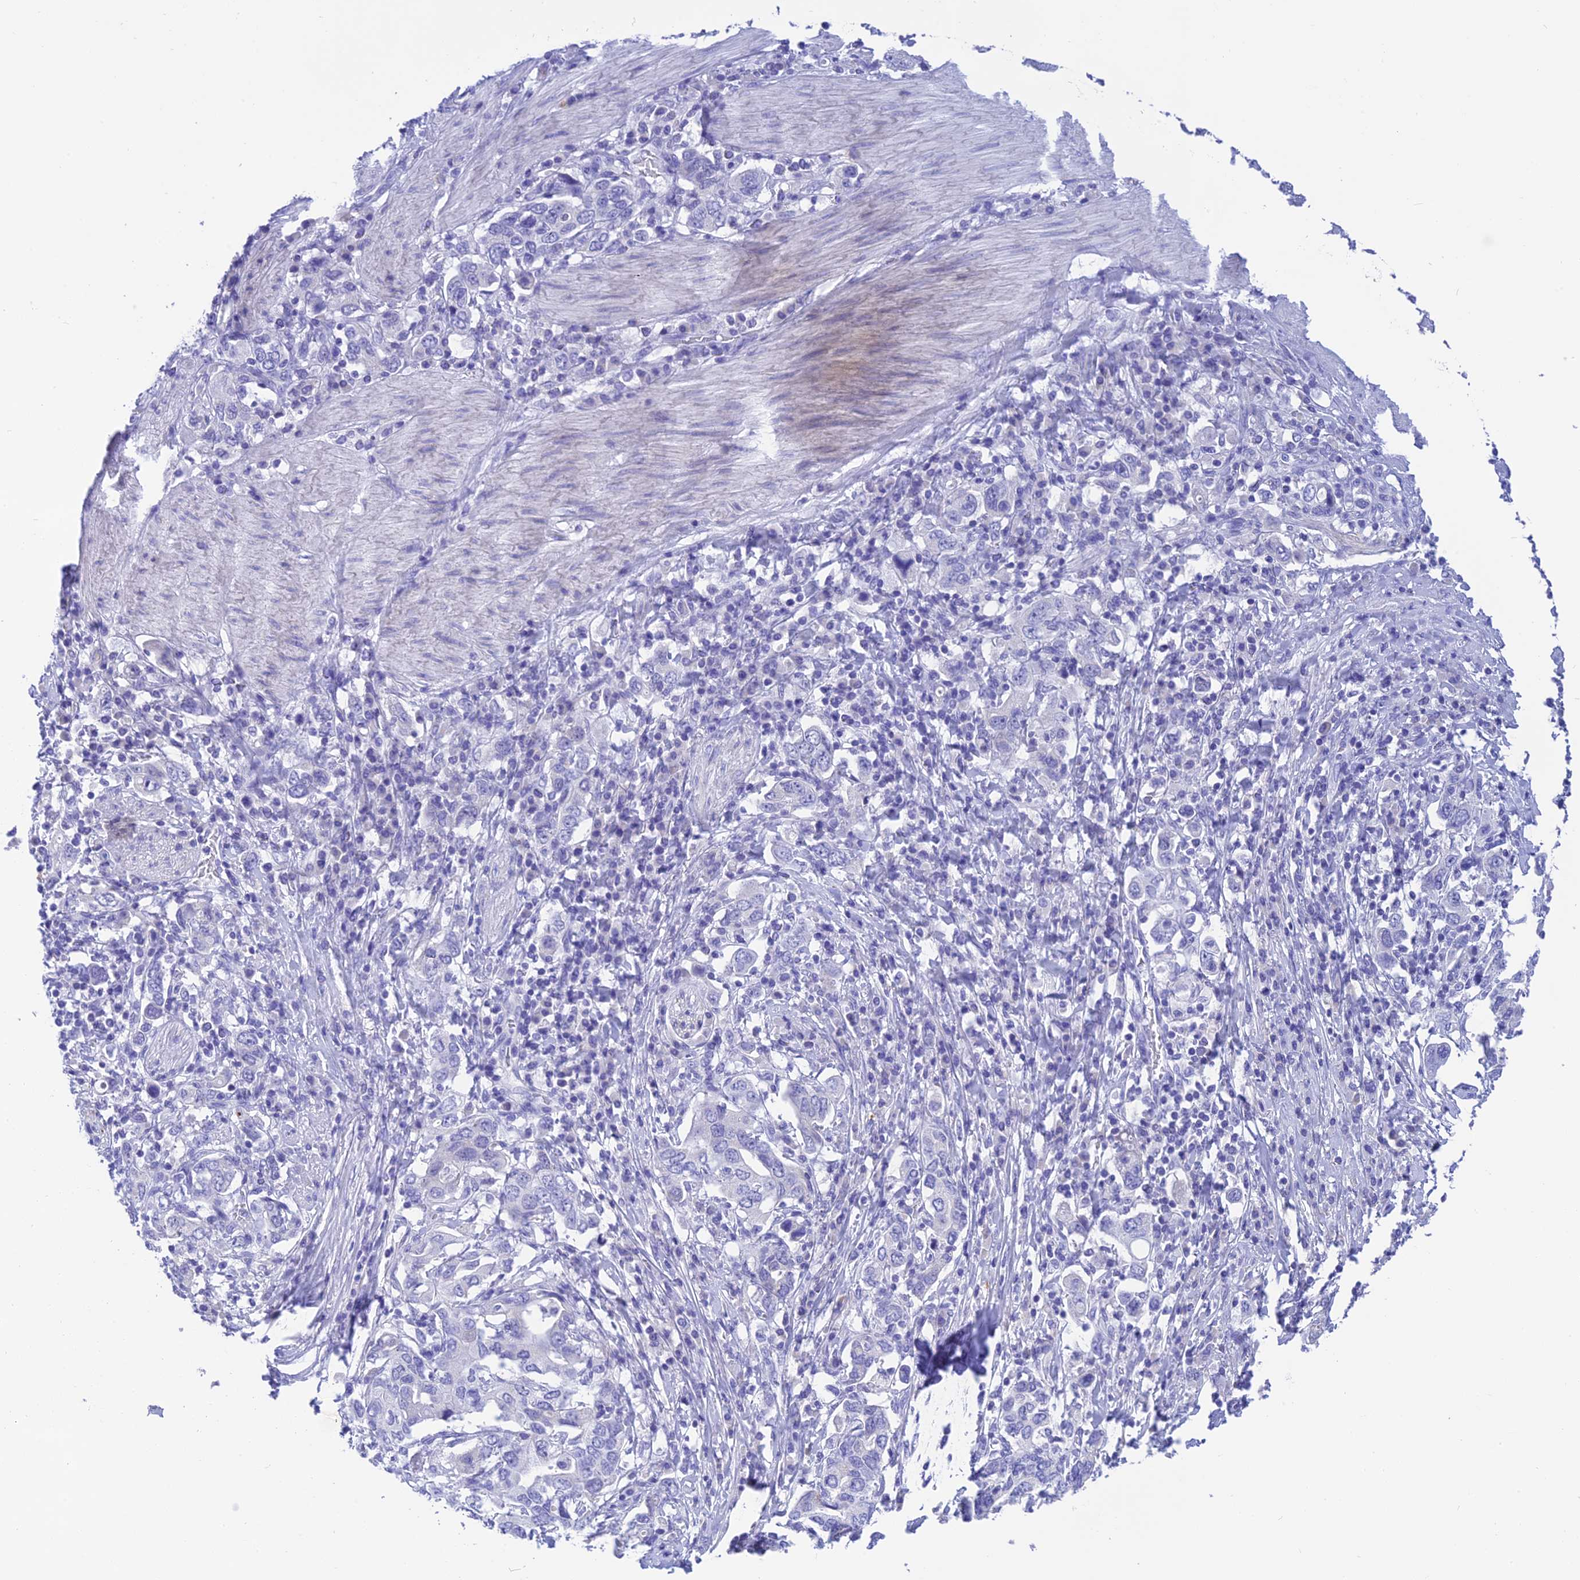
{"staining": {"intensity": "negative", "quantity": "none", "location": "none"}, "tissue": "stomach cancer", "cell_type": "Tumor cells", "image_type": "cancer", "snomed": [{"axis": "morphology", "description": "Adenocarcinoma, NOS"}, {"axis": "topography", "description": "Stomach, upper"}, {"axis": "topography", "description": "Stomach"}], "caption": "This is an immunohistochemistry image of stomach cancer (adenocarcinoma). There is no expression in tumor cells.", "gene": "KDELR3", "patient": {"sex": "male", "age": 62}}